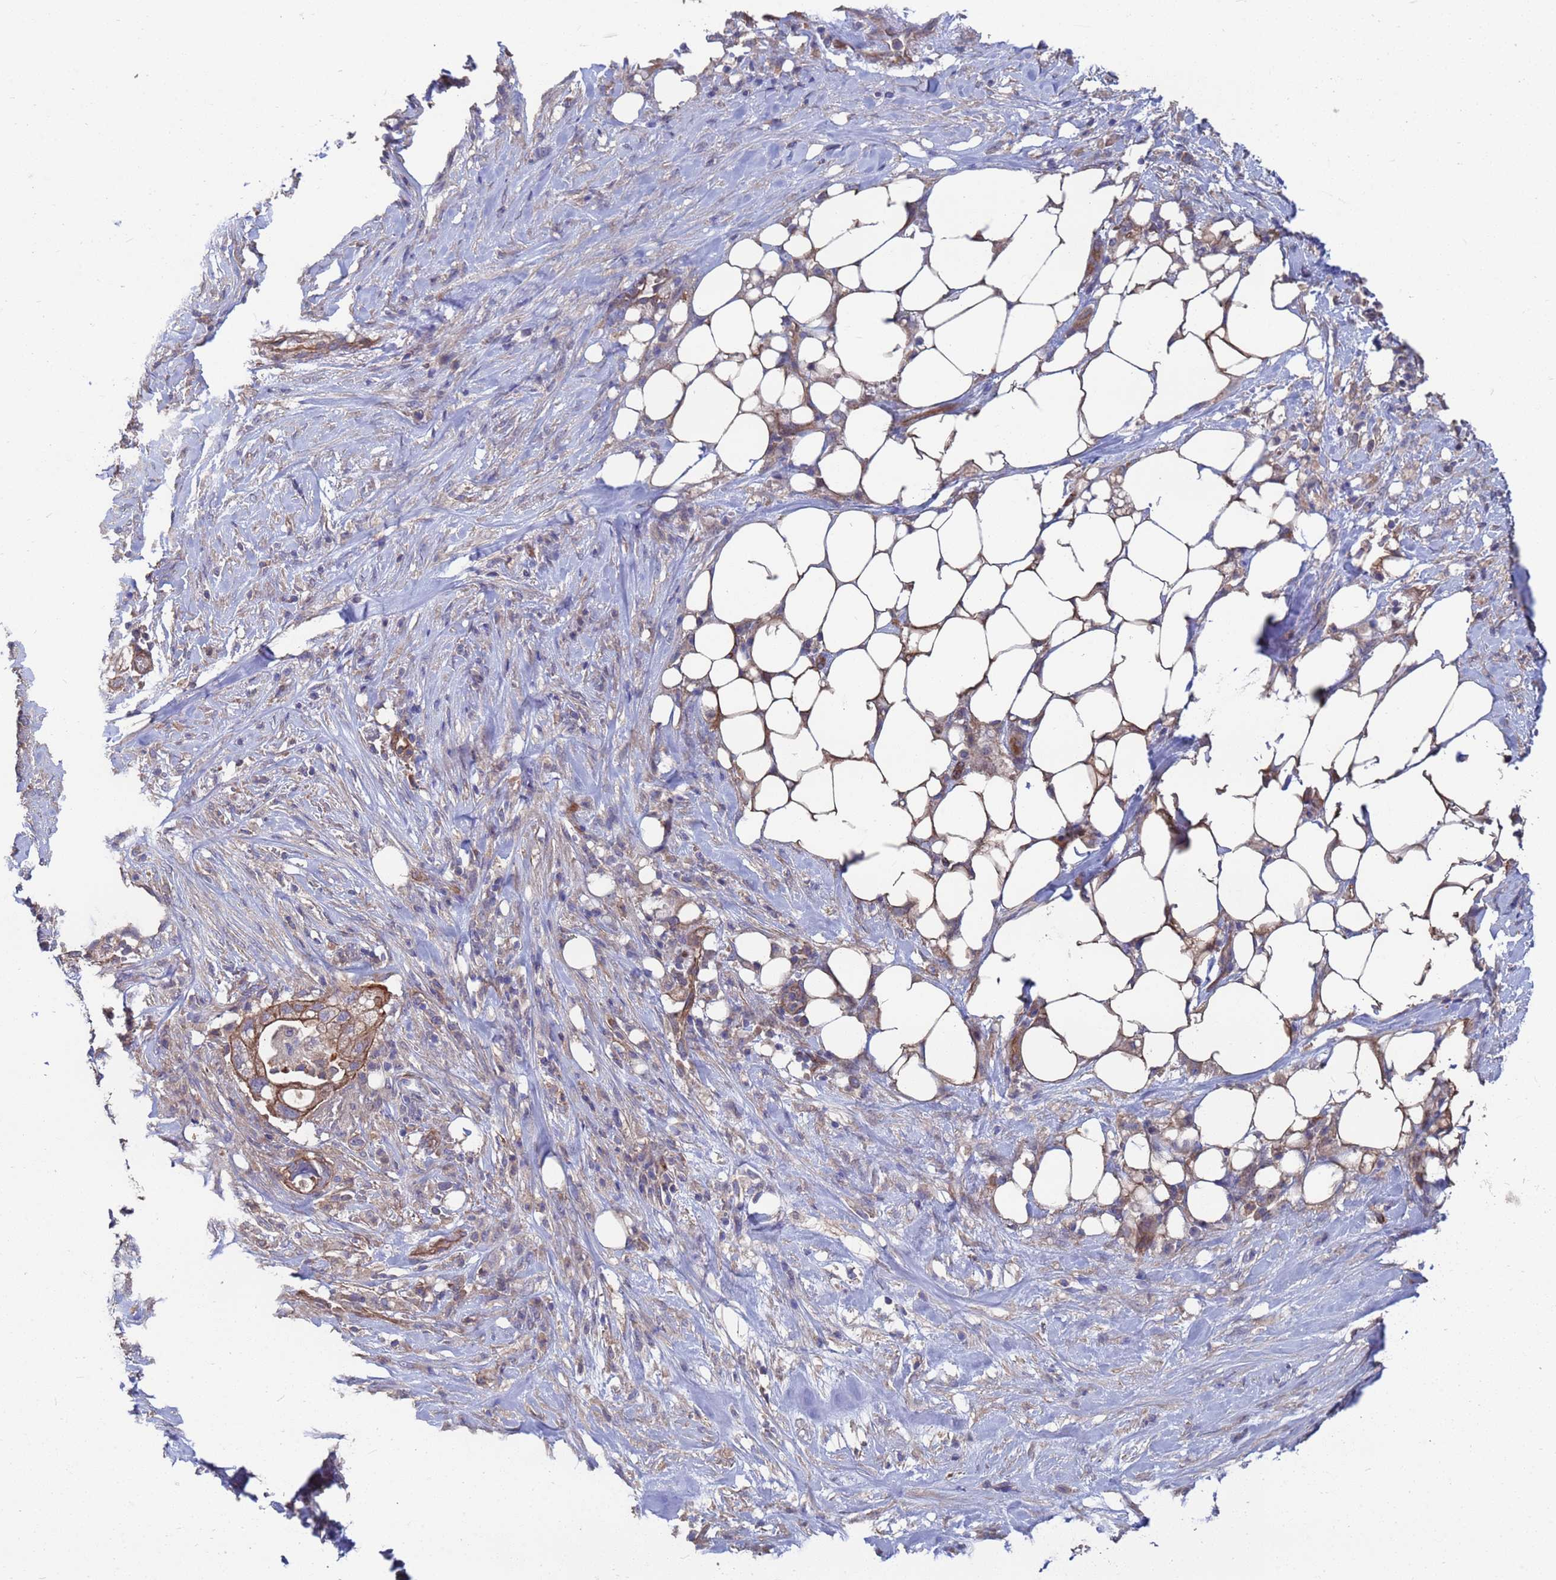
{"staining": {"intensity": "strong", "quantity": ">75%", "location": "cytoplasmic/membranous"}, "tissue": "pancreatic cancer", "cell_type": "Tumor cells", "image_type": "cancer", "snomed": [{"axis": "morphology", "description": "Adenocarcinoma, NOS"}, {"axis": "topography", "description": "Pancreas"}], "caption": "Tumor cells exhibit high levels of strong cytoplasmic/membranous staining in approximately >75% of cells in human pancreatic adenocarcinoma. (IHC, brightfield microscopy, high magnification).", "gene": "NDUFAF6", "patient": {"sex": "male", "age": 44}}